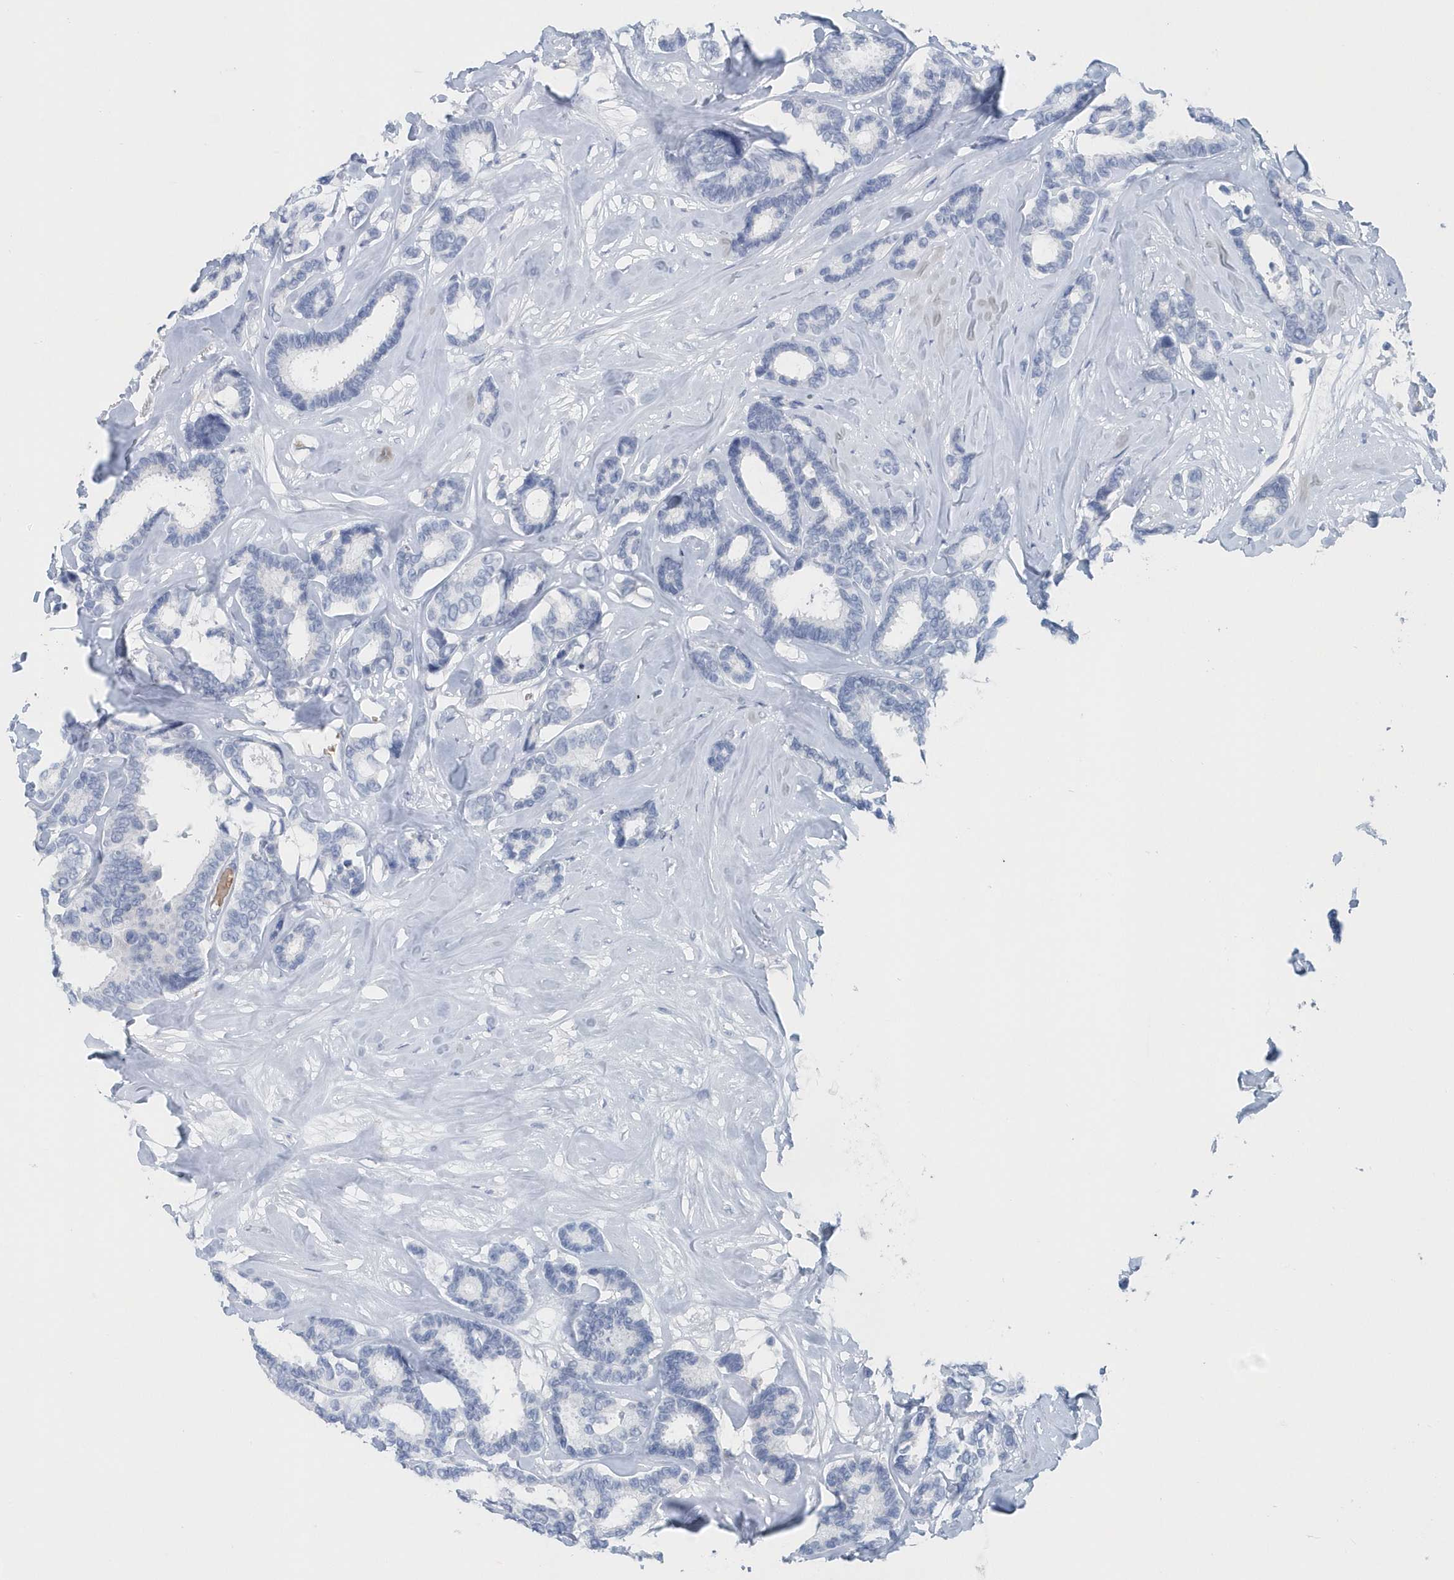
{"staining": {"intensity": "negative", "quantity": "none", "location": "none"}, "tissue": "breast cancer", "cell_type": "Tumor cells", "image_type": "cancer", "snomed": [{"axis": "morphology", "description": "Duct carcinoma"}, {"axis": "topography", "description": "Breast"}], "caption": "This histopathology image is of breast cancer (infiltrating ductal carcinoma) stained with immunohistochemistry (IHC) to label a protein in brown with the nuclei are counter-stained blue. There is no expression in tumor cells.", "gene": "HBA2", "patient": {"sex": "female", "age": 87}}